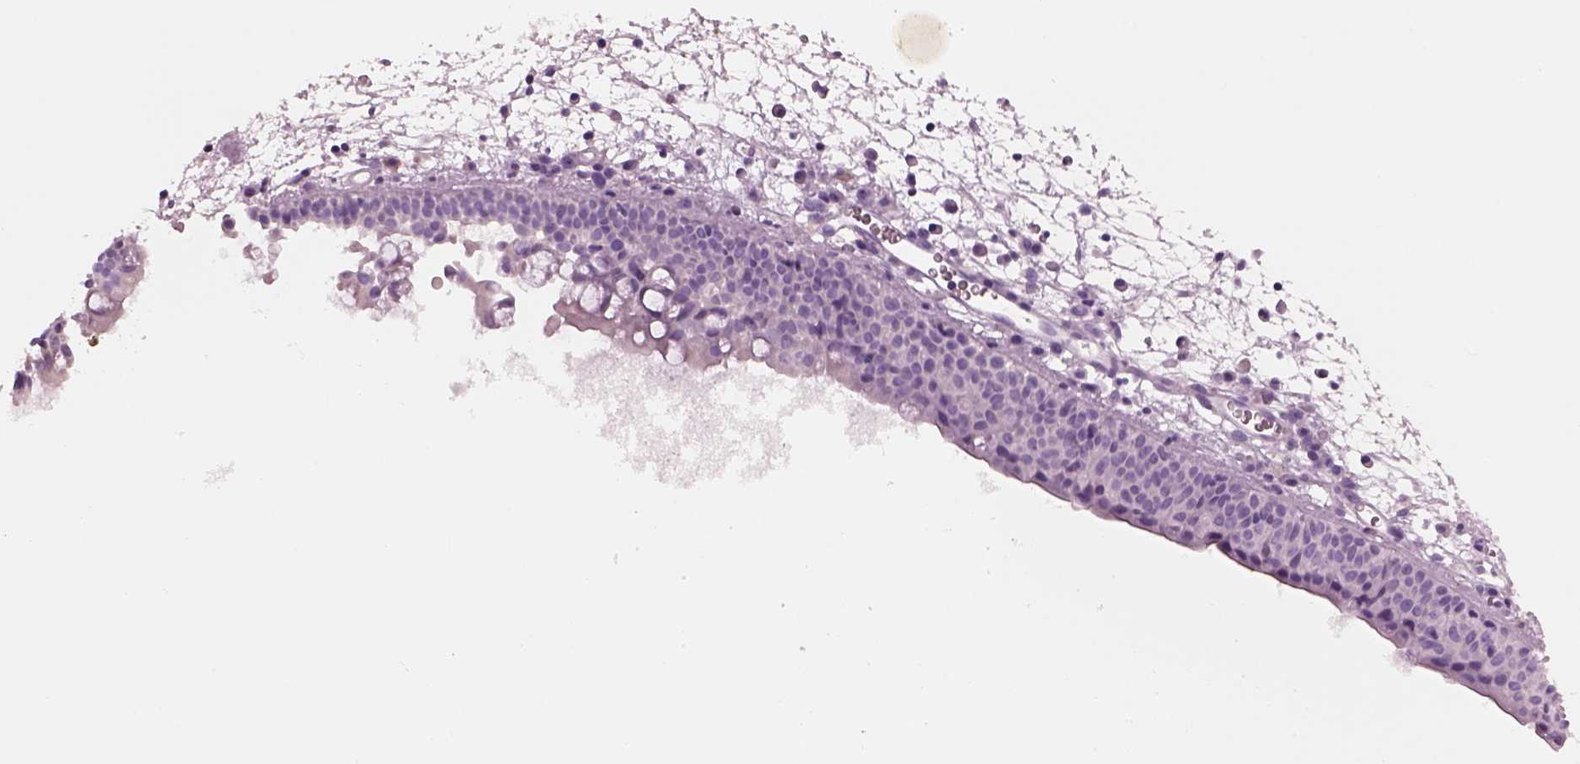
{"staining": {"intensity": "negative", "quantity": "none", "location": "none"}, "tissue": "nasopharynx", "cell_type": "Respiratory epithelial cells", "image_type": "normal", "snomed": [{"axis": "morphology", "description": "Normal tissue, NOS"}, {"axis": "topography", "description": "Nasopharynx"}], "caption": "Benign nasopharynx was stained to show a protein in brown. There is no significant staining in respiratory epithelial cells. Brightfield microscopy of immunohistochemistry stained with DAB (3,3'-diaminobenzidine) (brown) and hematoxylin (blue), captured at high magnification.", "gene": "CYLC1", "patient": {"sex": "male", "age": 61}}